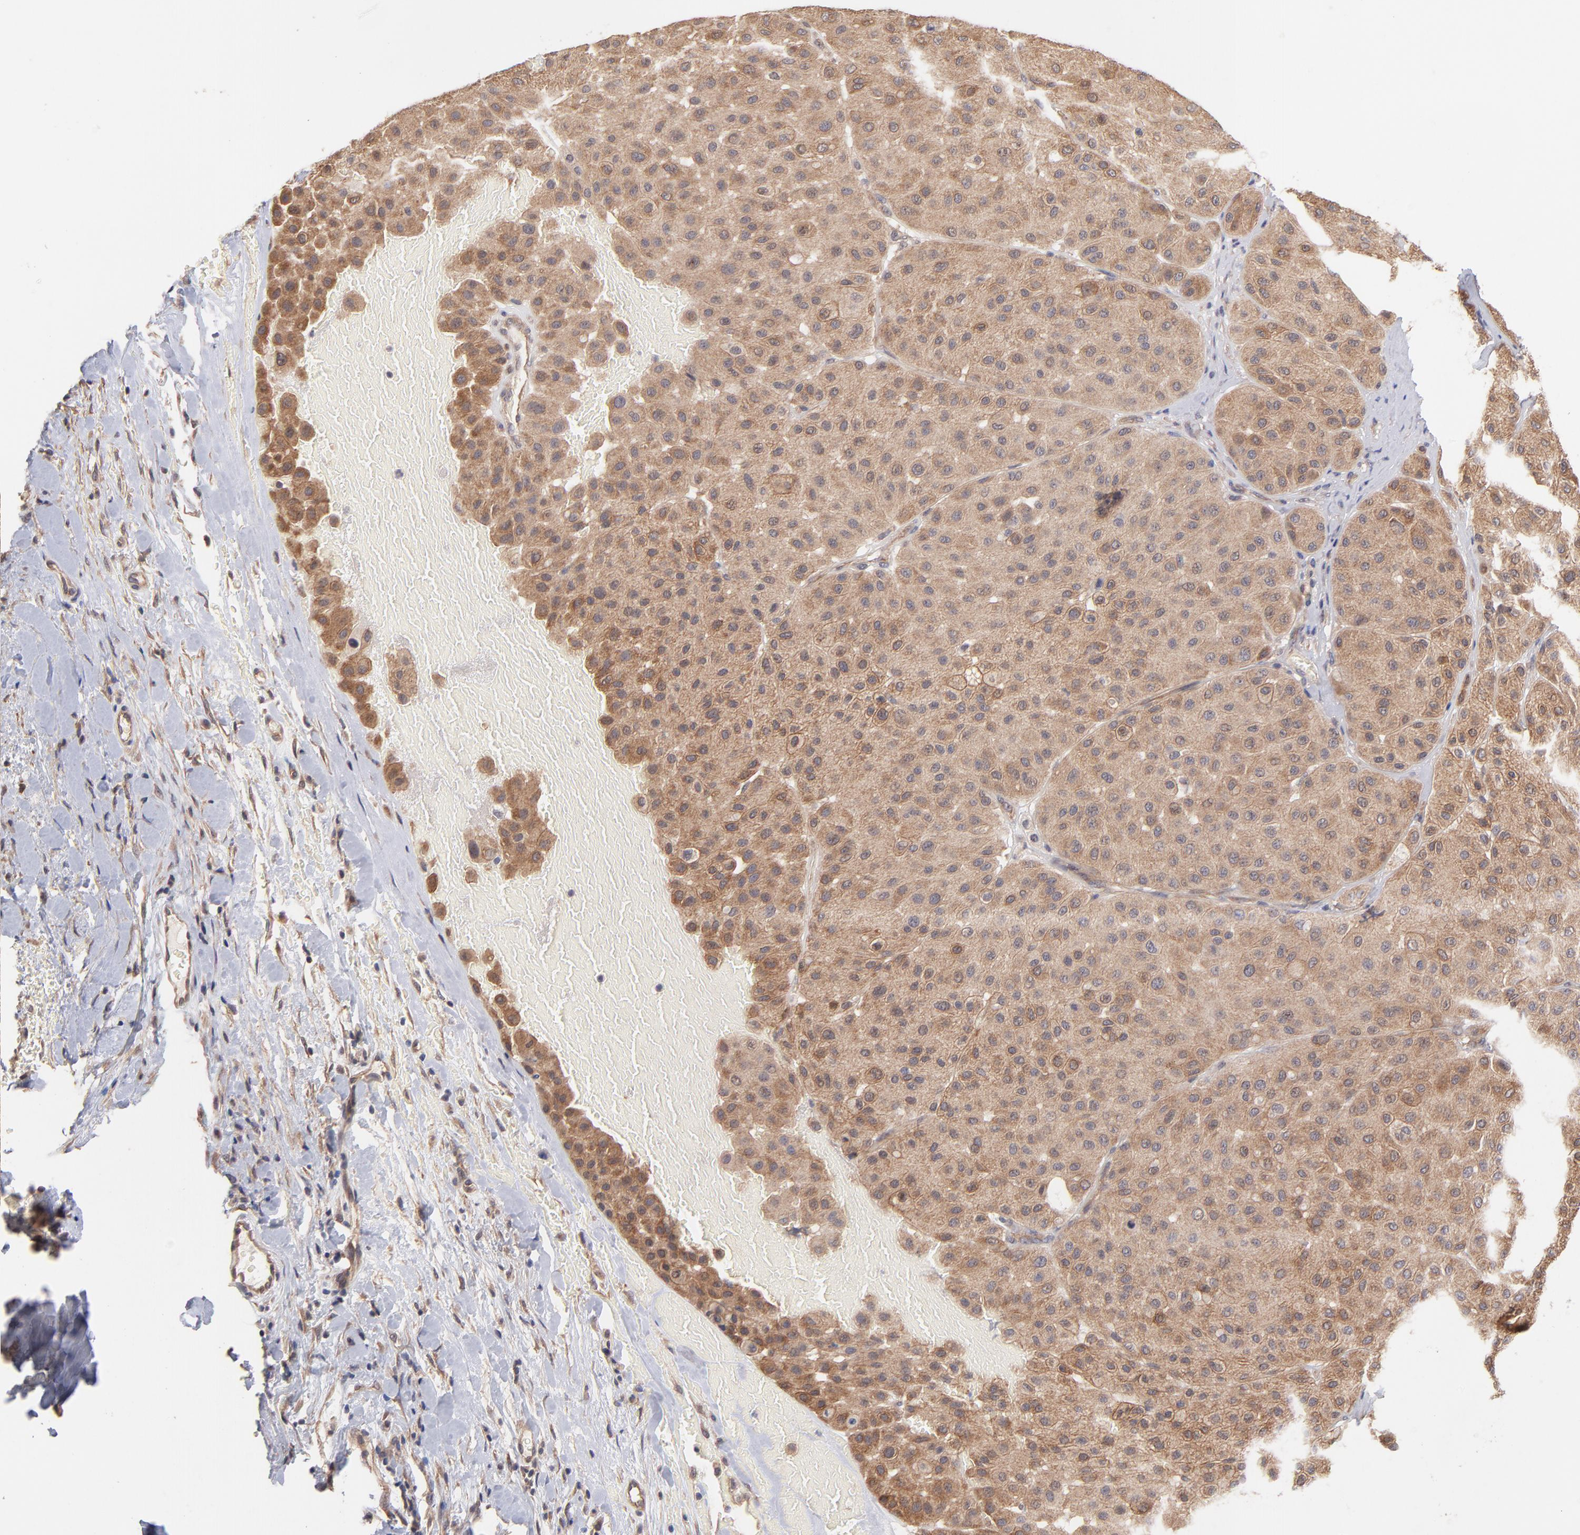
{"staining": {"intensity": "moderate", "quantity": ">75%", "location": "cytoplasmic/membranous"}, "tissue": "melanoma", "cell_type": "Tumor cells", "image_type": "cancer", "snomed": [{"axis": "morphology", "description": "Normal tissue, NOS"}, {"axis": "morphology", "description": "Malignant melanoma, Metastatic site"}, {"axis": "topography", "description": "Skin"}], "caption": "This is an image of immunohistochemistry (IHC) staining of malignant melanoma (metastatic site), which shows moderate expression in the cytoplasmic/membranous of tumor cells.", "gene": "STAP2", "patient": {"sex": "male", "age": 41}}